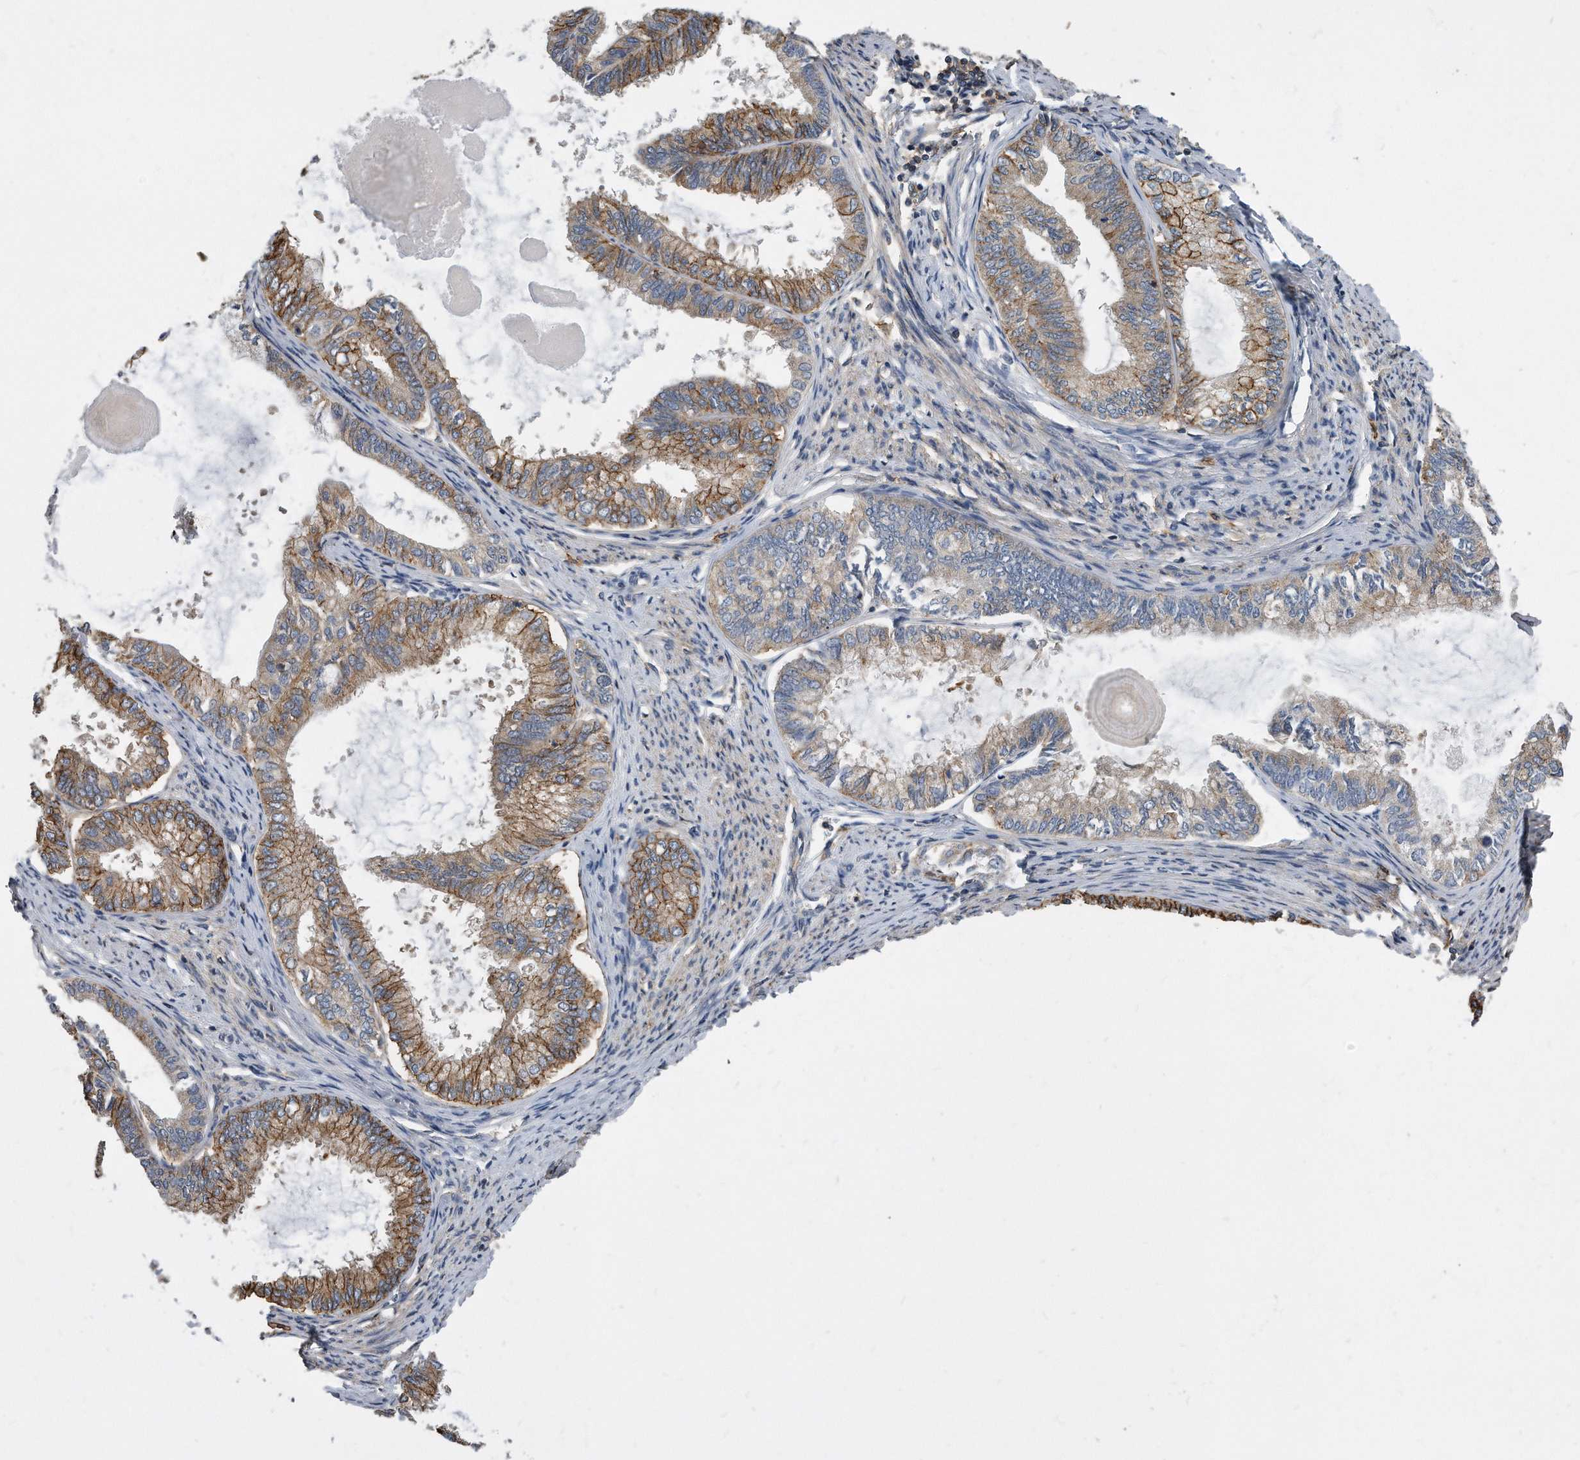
{"staining": {"intensity": "moderate", "quantity": ">75%", "location": "cytoplasmic/membranous"}, "tissue": "endometrial cancer", "cell_type": "Tumor cells", "image_type": "cancer", "snomed": [{"axis": "morphology", "description": "Adenocarcinoma, NOS"}, {"axis": "topography", "description": "Endometrium"}], "caption": "Immunohistochemical staining of human endometrial adenocarcinoma reveals medium levels of moderate cytoplasmic/membranous protein positivity in about >75% of tumor cells. The staining is performed using DAB (3,3'-diaminobenzidine) brown chromogen to label protein expression. The nuclei are counter-stained blue using hematoxylin.", "gene": "ATG5", "patient": {"sex": "female", "age": 86}}